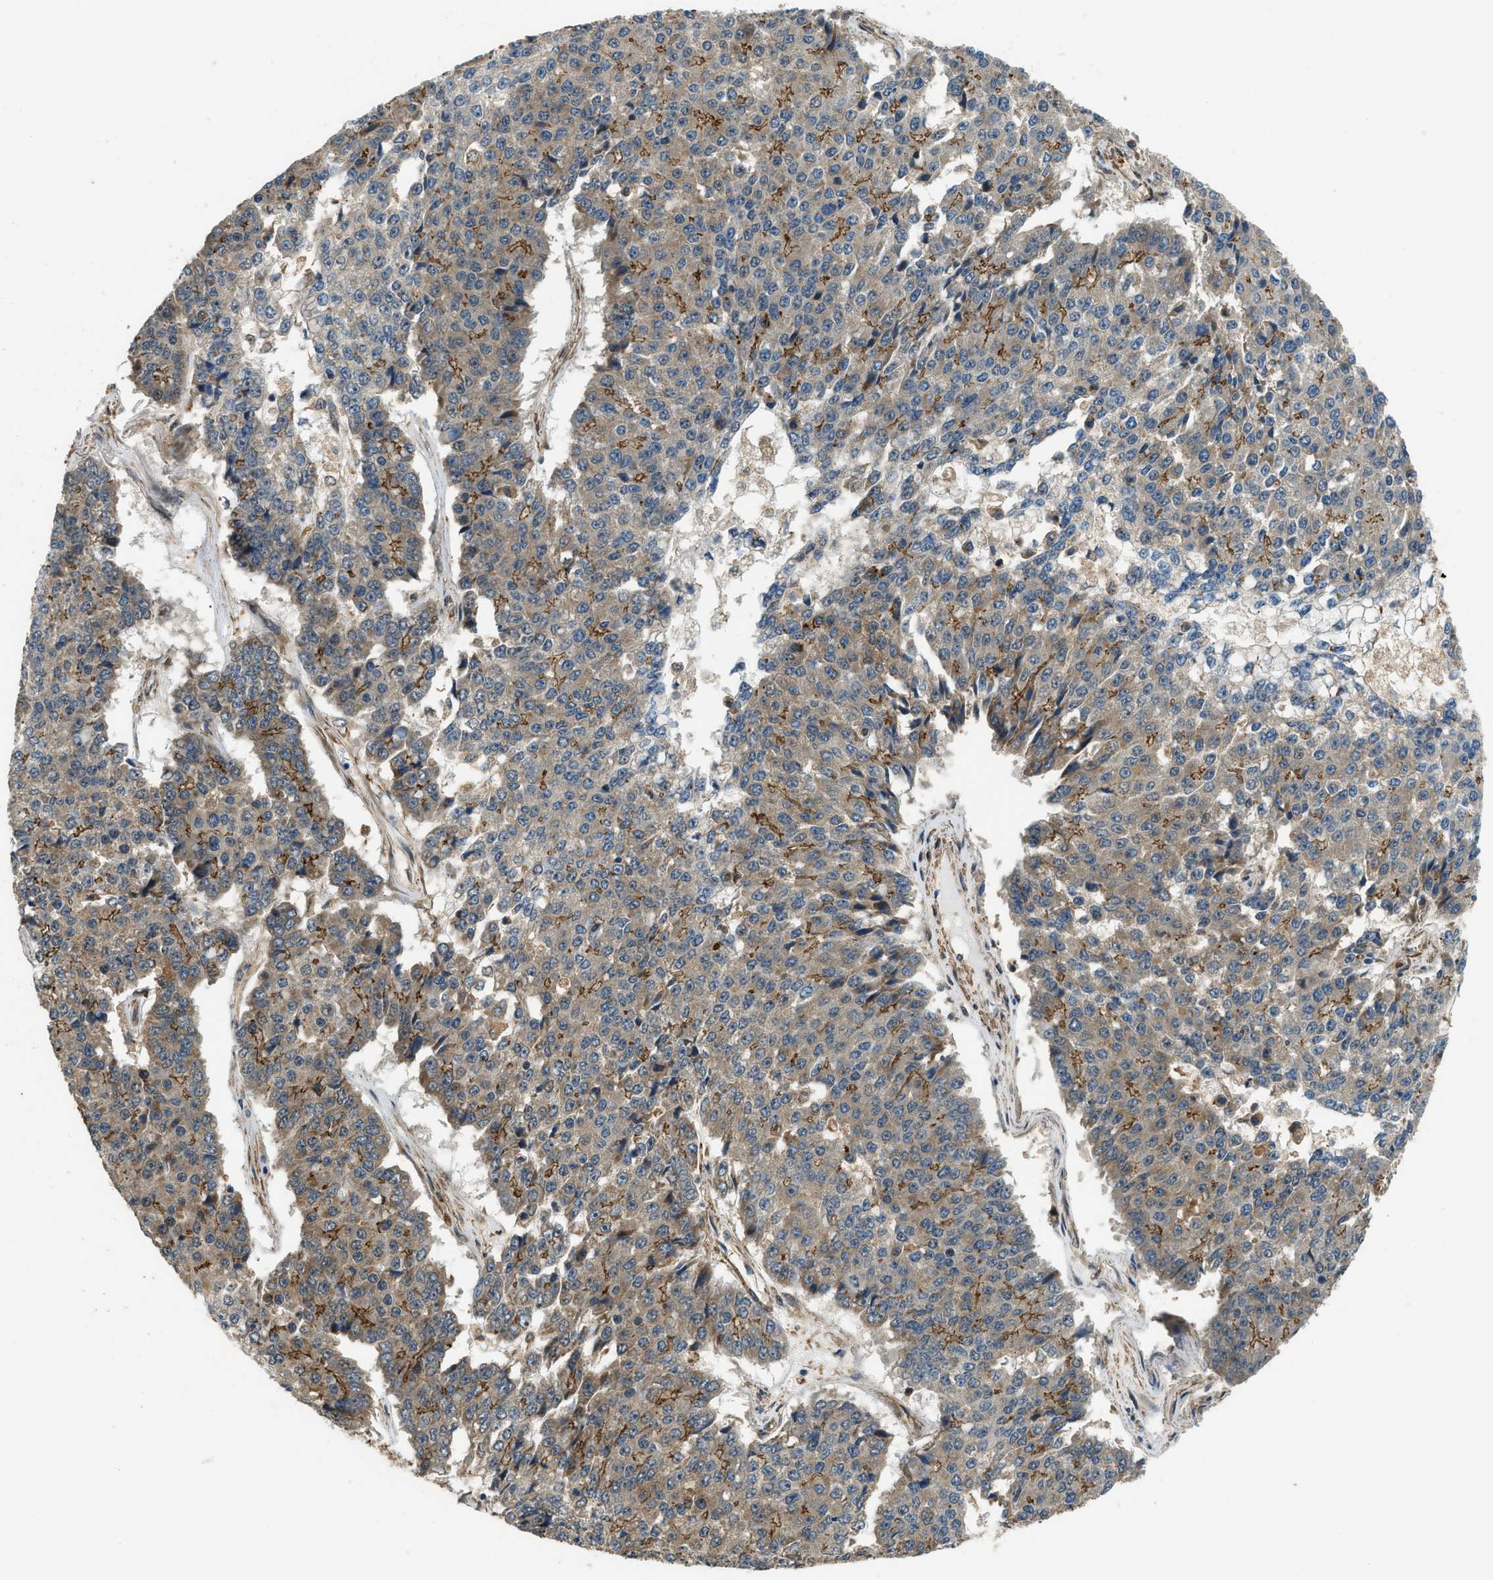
{"staining": {"intensity": "moderate", "quantity": "25%-75%", "location": "cytoplasmic/membranous"}, "tissue": "pancreatic cancer", "cell_type": "Tumor cells", "image_type": "cancer", "snomed": [{"axis": "morphology", "description": "Adenocarcinoma, NOS"}, {"axis": "topography", "description": "Pancreas"}], "caption": "Immunohistochemical staining of pancreatic cancer (adenocarcinoma) shows medium levels of moderate cytoplasmic/membranous positivity in about 25%-75% of tumor cells.", "gene": "CGN", "patient": {"sex": "male", "age": 50}}